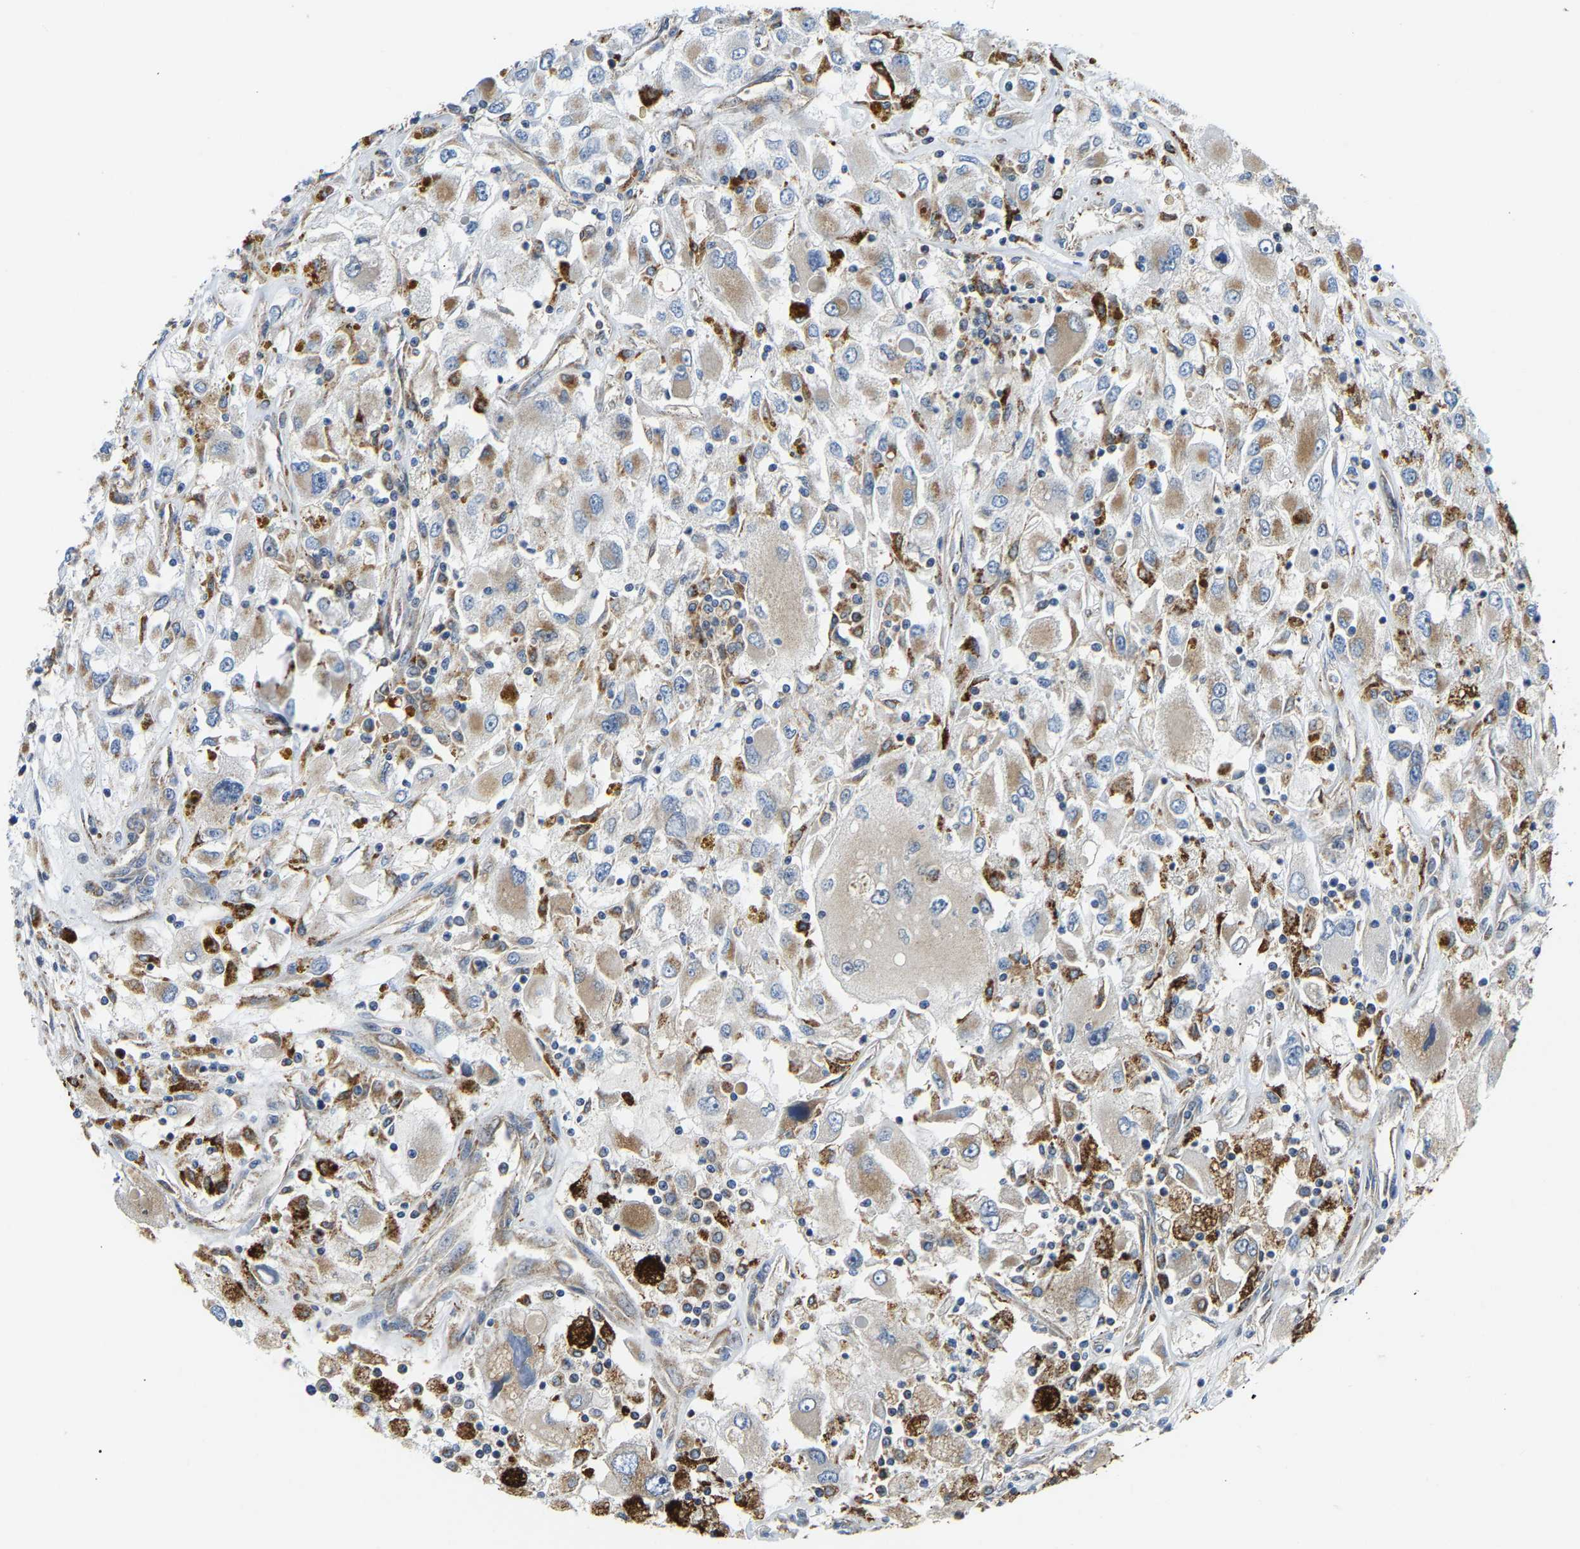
{"staining": {"intensity": "moderate", "quantity": ">75%", "location": "cytoplasmic/membranous"}, "tissue": "renal cancer", "cell_type": "Tumor cells", "image_type": "cancer", "snomed": [{"axis": "morphology", "description": "Adenocarcinoma, NOS"}, {"axis": "topography", "description": "Kidney"}], "caption": "Immunohistochemistry (IHC) of adenocarcinoma (renal) displays medium levels of moderate cytoplasmic/membranous positivity in approximately >75% of tumor cells.", "gene": "GIMAP7", "patient": {"sex": "female", "age": 52}}